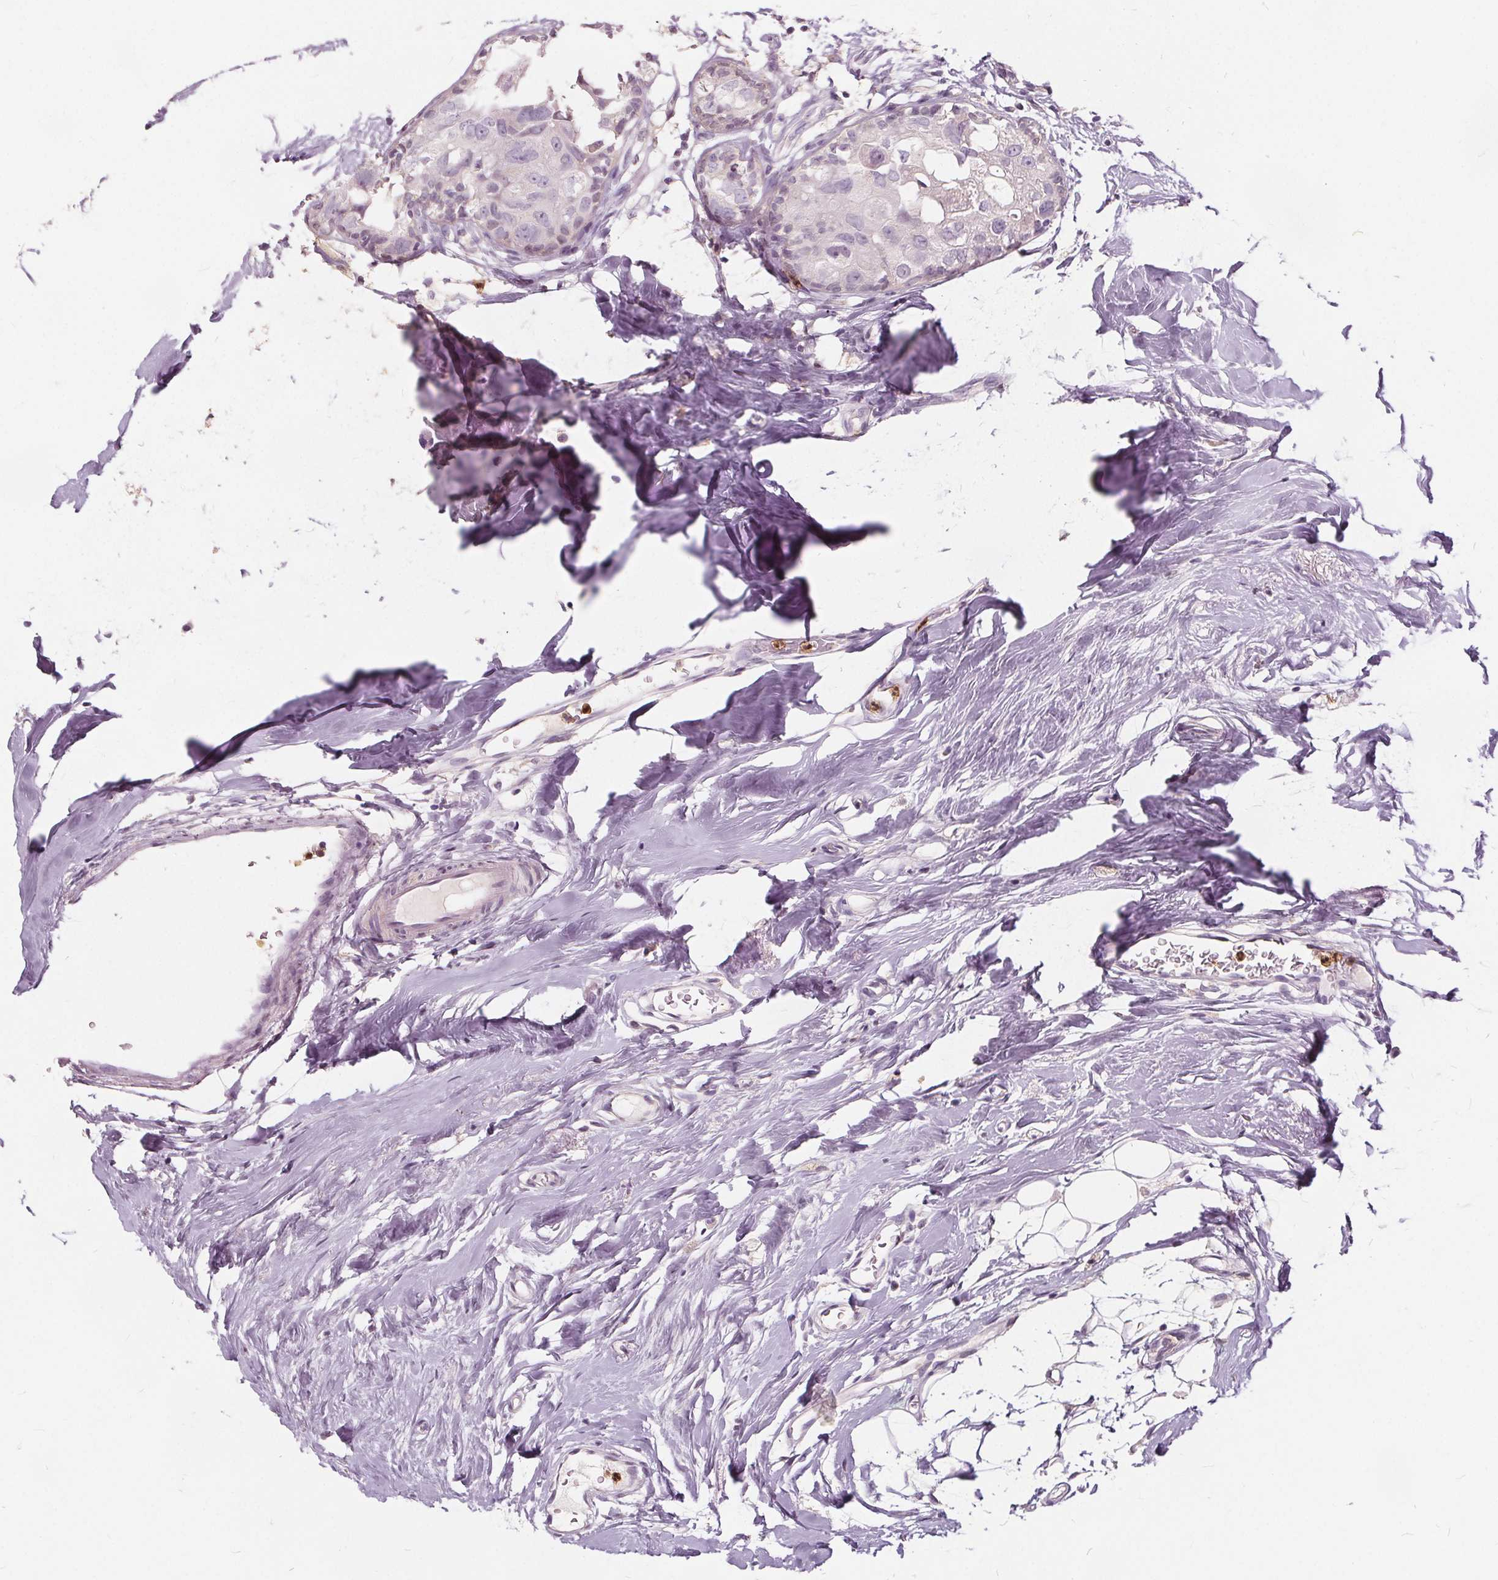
{"staining": {"intensity": "negative", "quantity": "none", "location": "none"}, "tissue": "breast cancer", "cell_type": "Tumor cells", "image_type": "cancer", "snomed": [{"axis": "morphology", "description": "Duct carcinoma"}, {"axis": "topography", "description": "Breast"}], "caption": "High magnification brightfield microscopy of breast invasive ductal carcinoma stained with DAB (3,3'-diaminobenzidine) (brown) and counterstained with hematoxylin (blue): tumor cells show no significant staining.", "gene": "HAAO", "patient": {"sex": "female", "age": 43}}